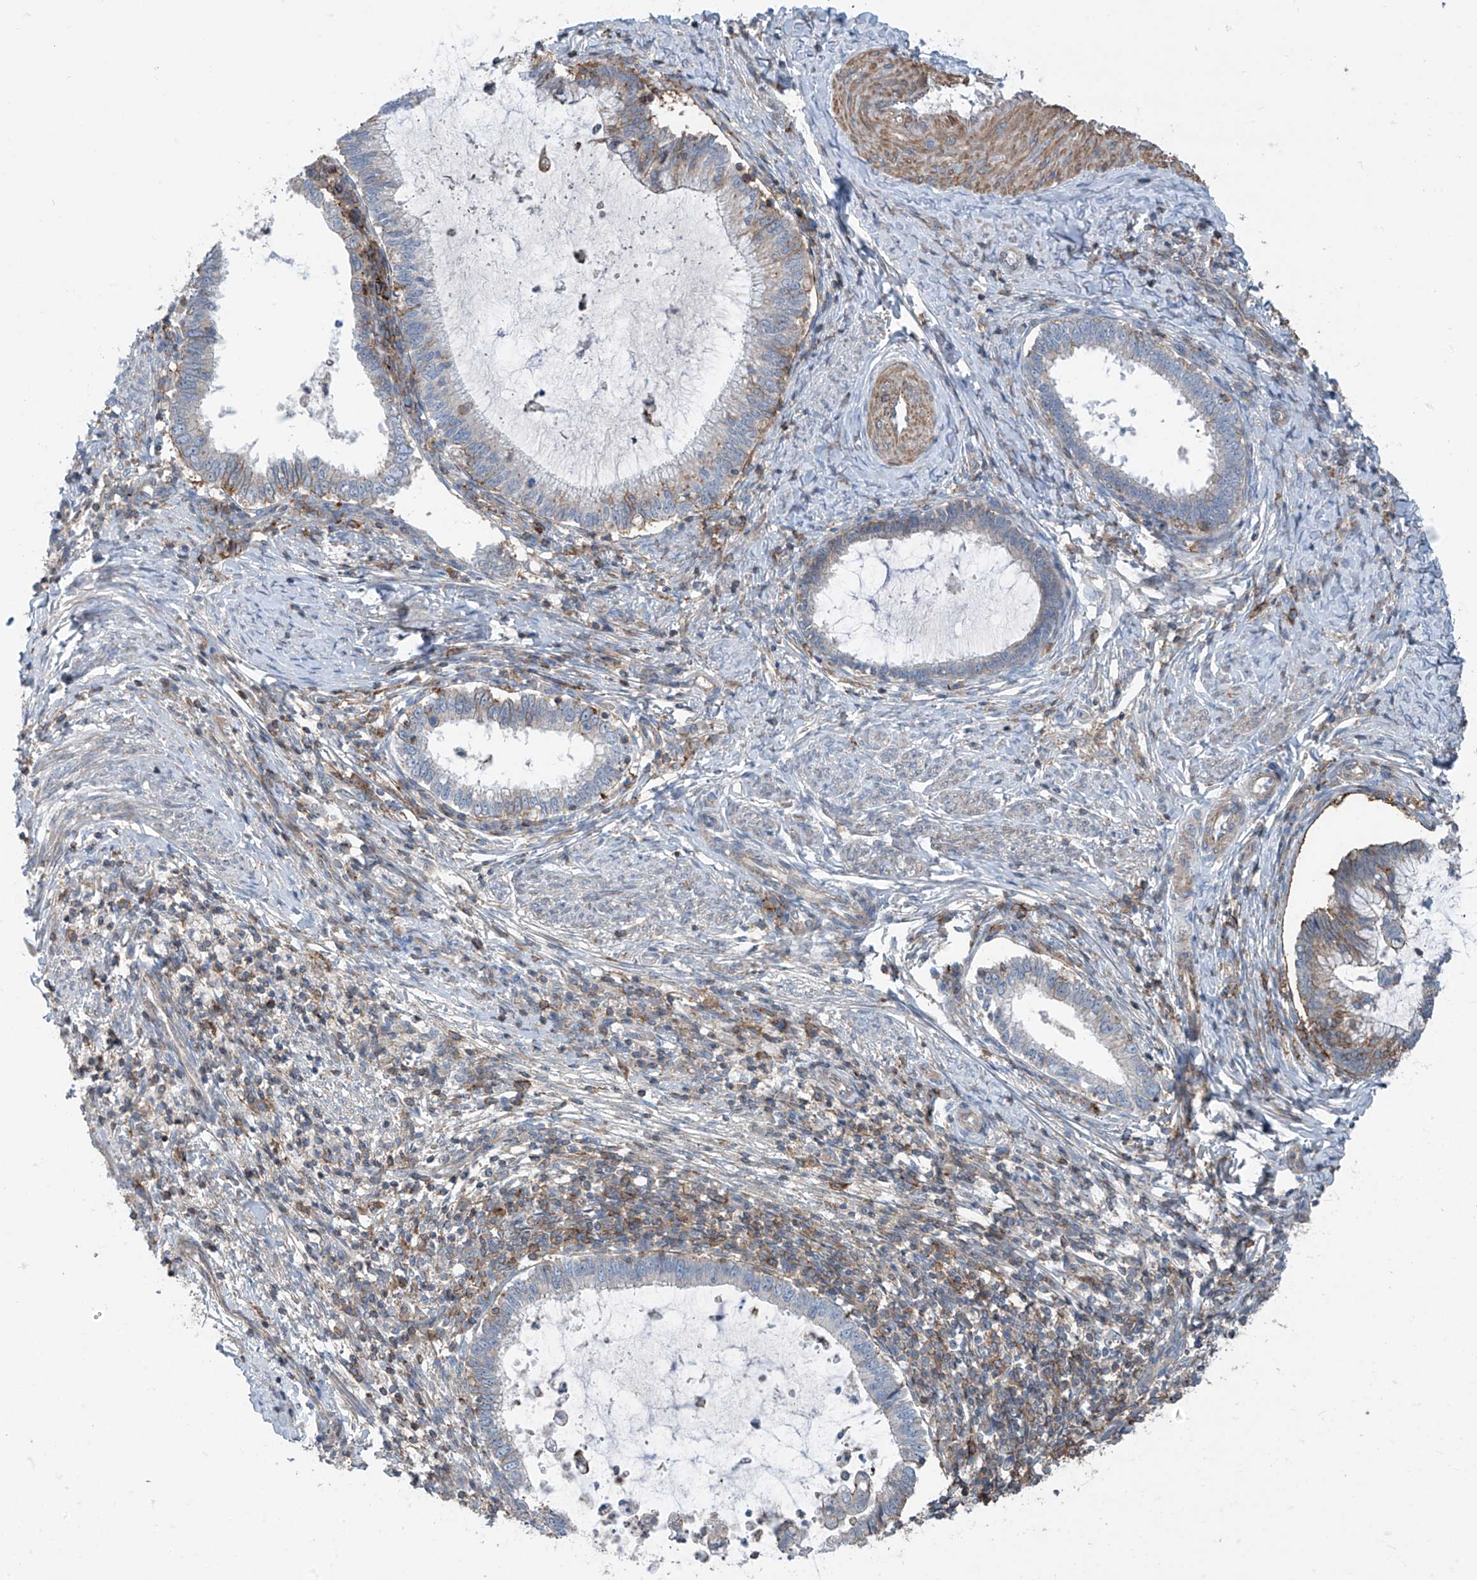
{"staining": {"intensity": "weak", "quantity": "<25%", "location": "cytoplasmic/membranous"}, "tissue": "cervical cancer", "cell_type": "Tumor cells", "image_type": "cancer", "snomed": [{"axis": "morphology", "description": "Adenocarcinoma, NOS"}, {"axis": "topography", "description": "Cervix"}], "caption": "This is an immunohistochemistry histopathology image of human cervical cancer (adenocarcinoma). There is no staining in tumor cells.", "gene": "SLC1A5", "patient": {"sex": "female", "age": 36}}